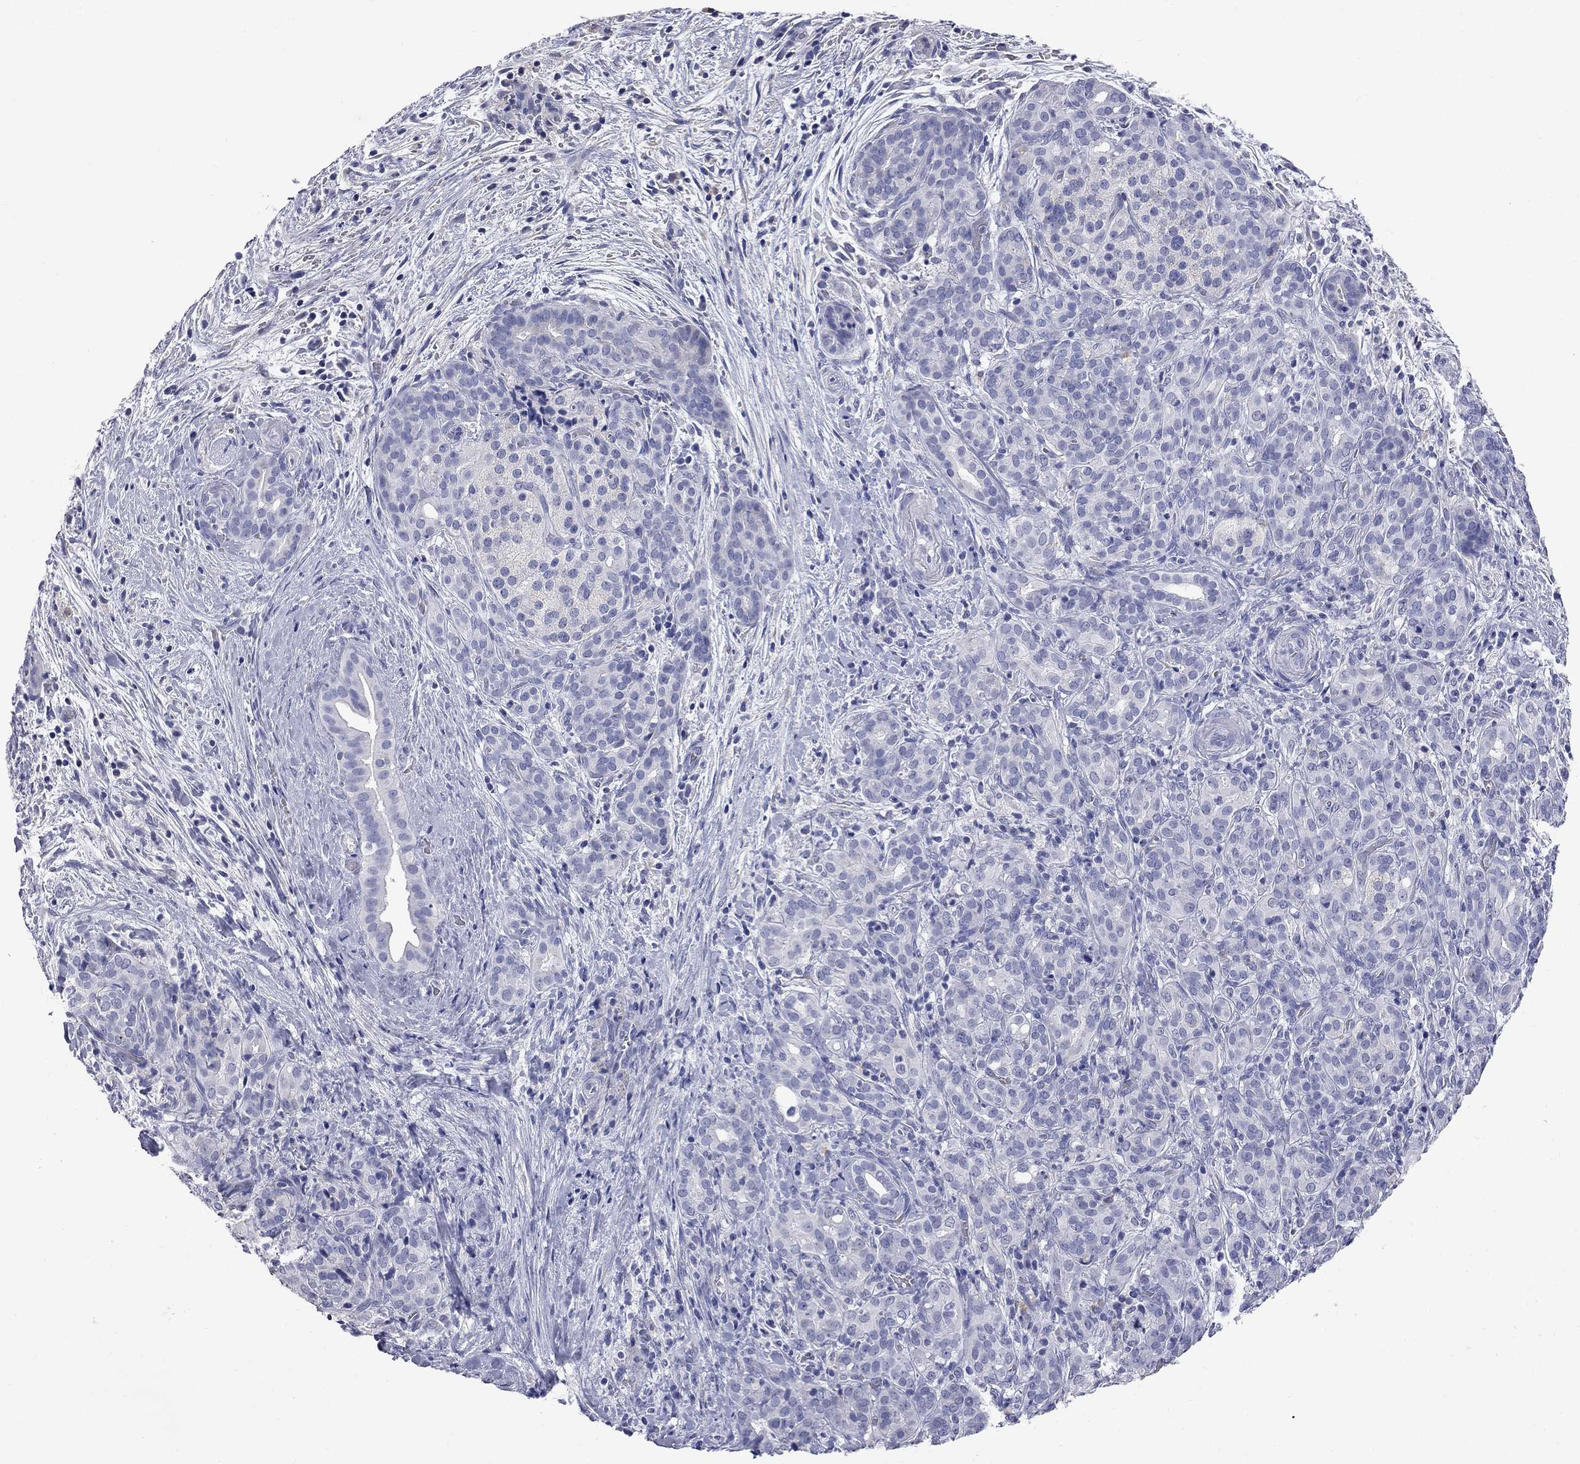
{"staining": {"intensity": "negative", "quantity": "none", "location": "none"}, "tissue": "pancreatic cancer", "cell_type": "Tumor cells", "image_type": "cancer", "snomed": [{"axis": "morphology", "description": "Adenocarcinoma, NOS"}, {"axis": "topography", "description": "Pancreas"}], "caption": "The histopathology image reveals no staining of tumor cells in pancreatic cancer (adenocarcinoma). The staining is performed using DAB (3,3'-diaminobenzidine) brown chromogen with nuclei counter-stained in using hematoxylin.", "gene": "FAM221B", "patient": {"sex": "male", "age": 44}}